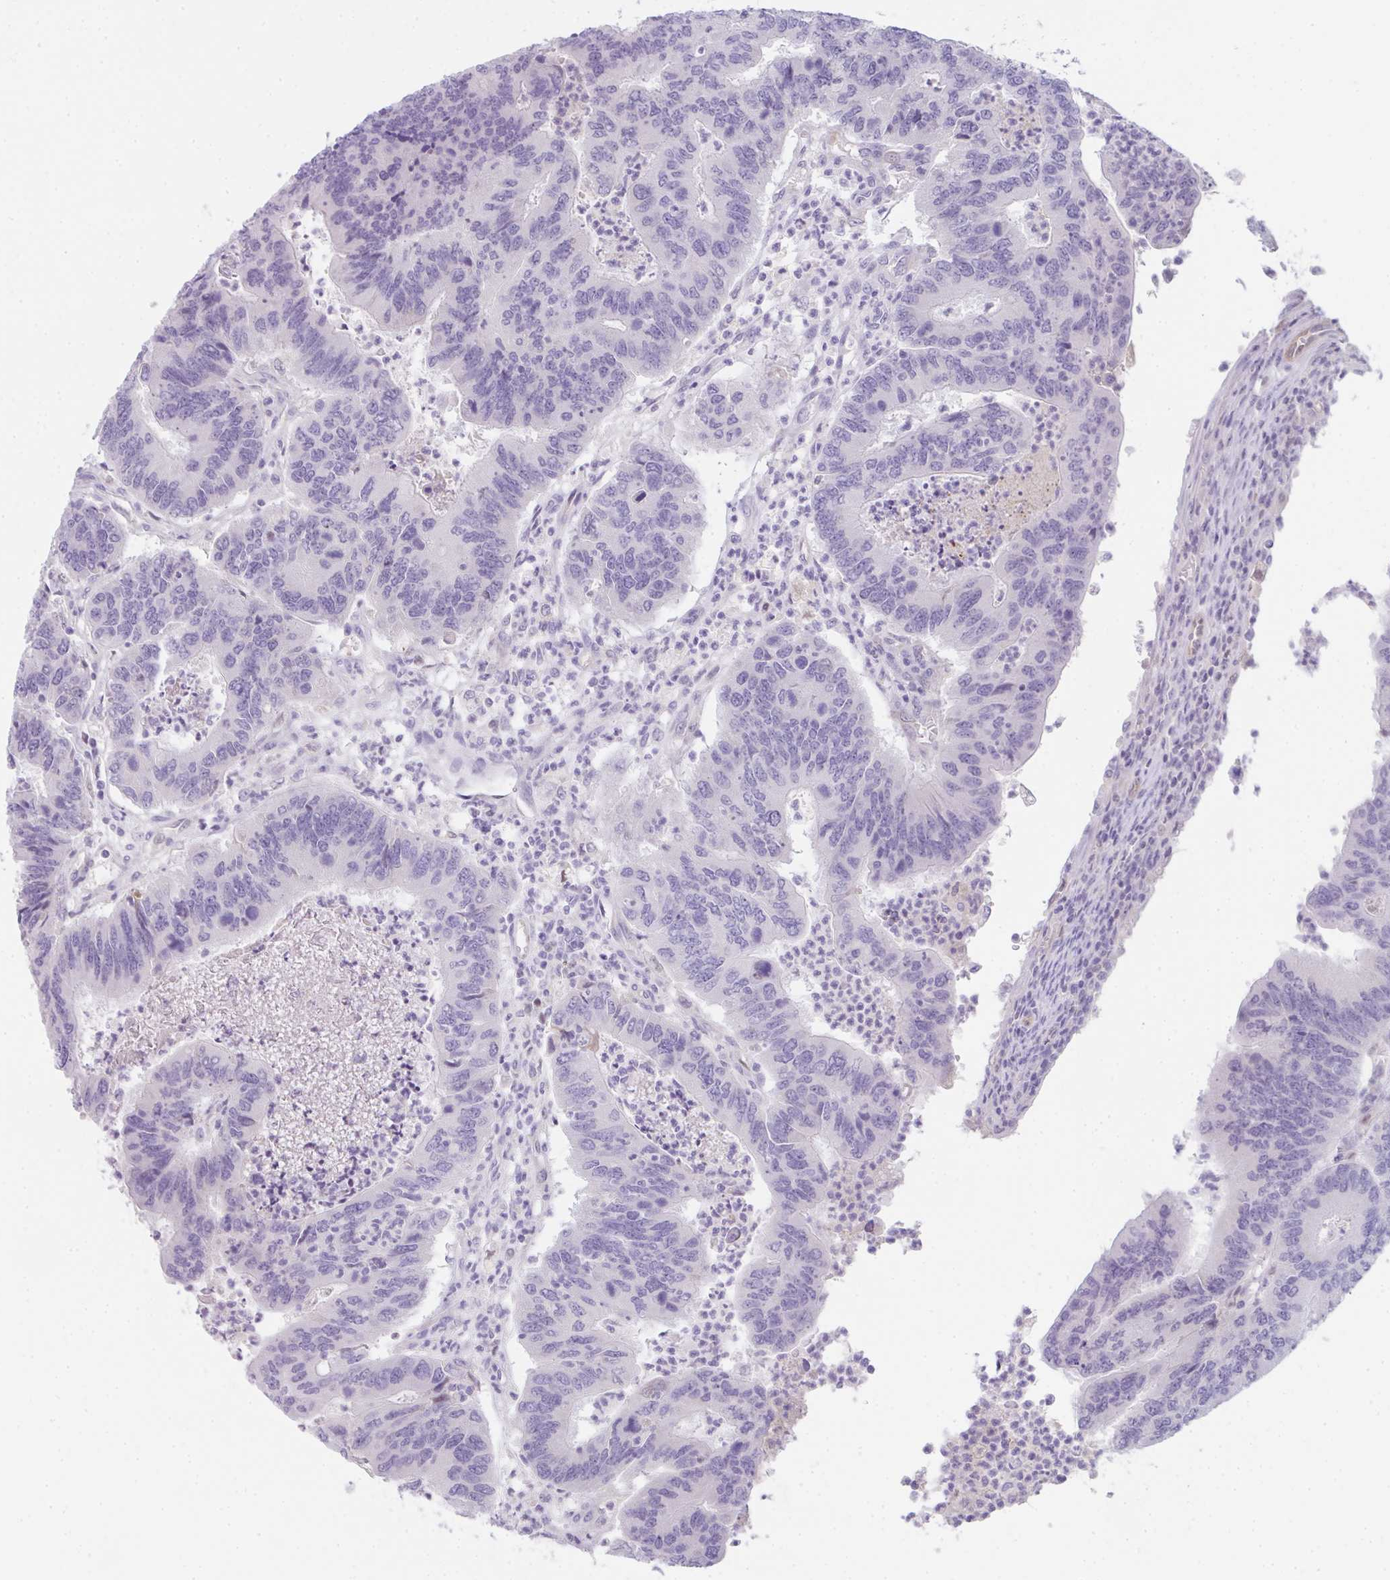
{"staining": {"intensity": "negative", "quantity": "none", "location": "none"}, "tissue": "colorectal cancer", "cell_type": "Tumor cells", "image_type": "cancer", "snomed": [{"axis": "morphology", "description": "Adenocarcinoma, NOS"}, {"axis": "topography", "description": "Colon"}], "caption": "This is an IHC photomicrograph of human colorectal cancer. There is no positivity in tumor cells.", "gene": "COX7B", "patient": {"sex": "female", "age": 67}}